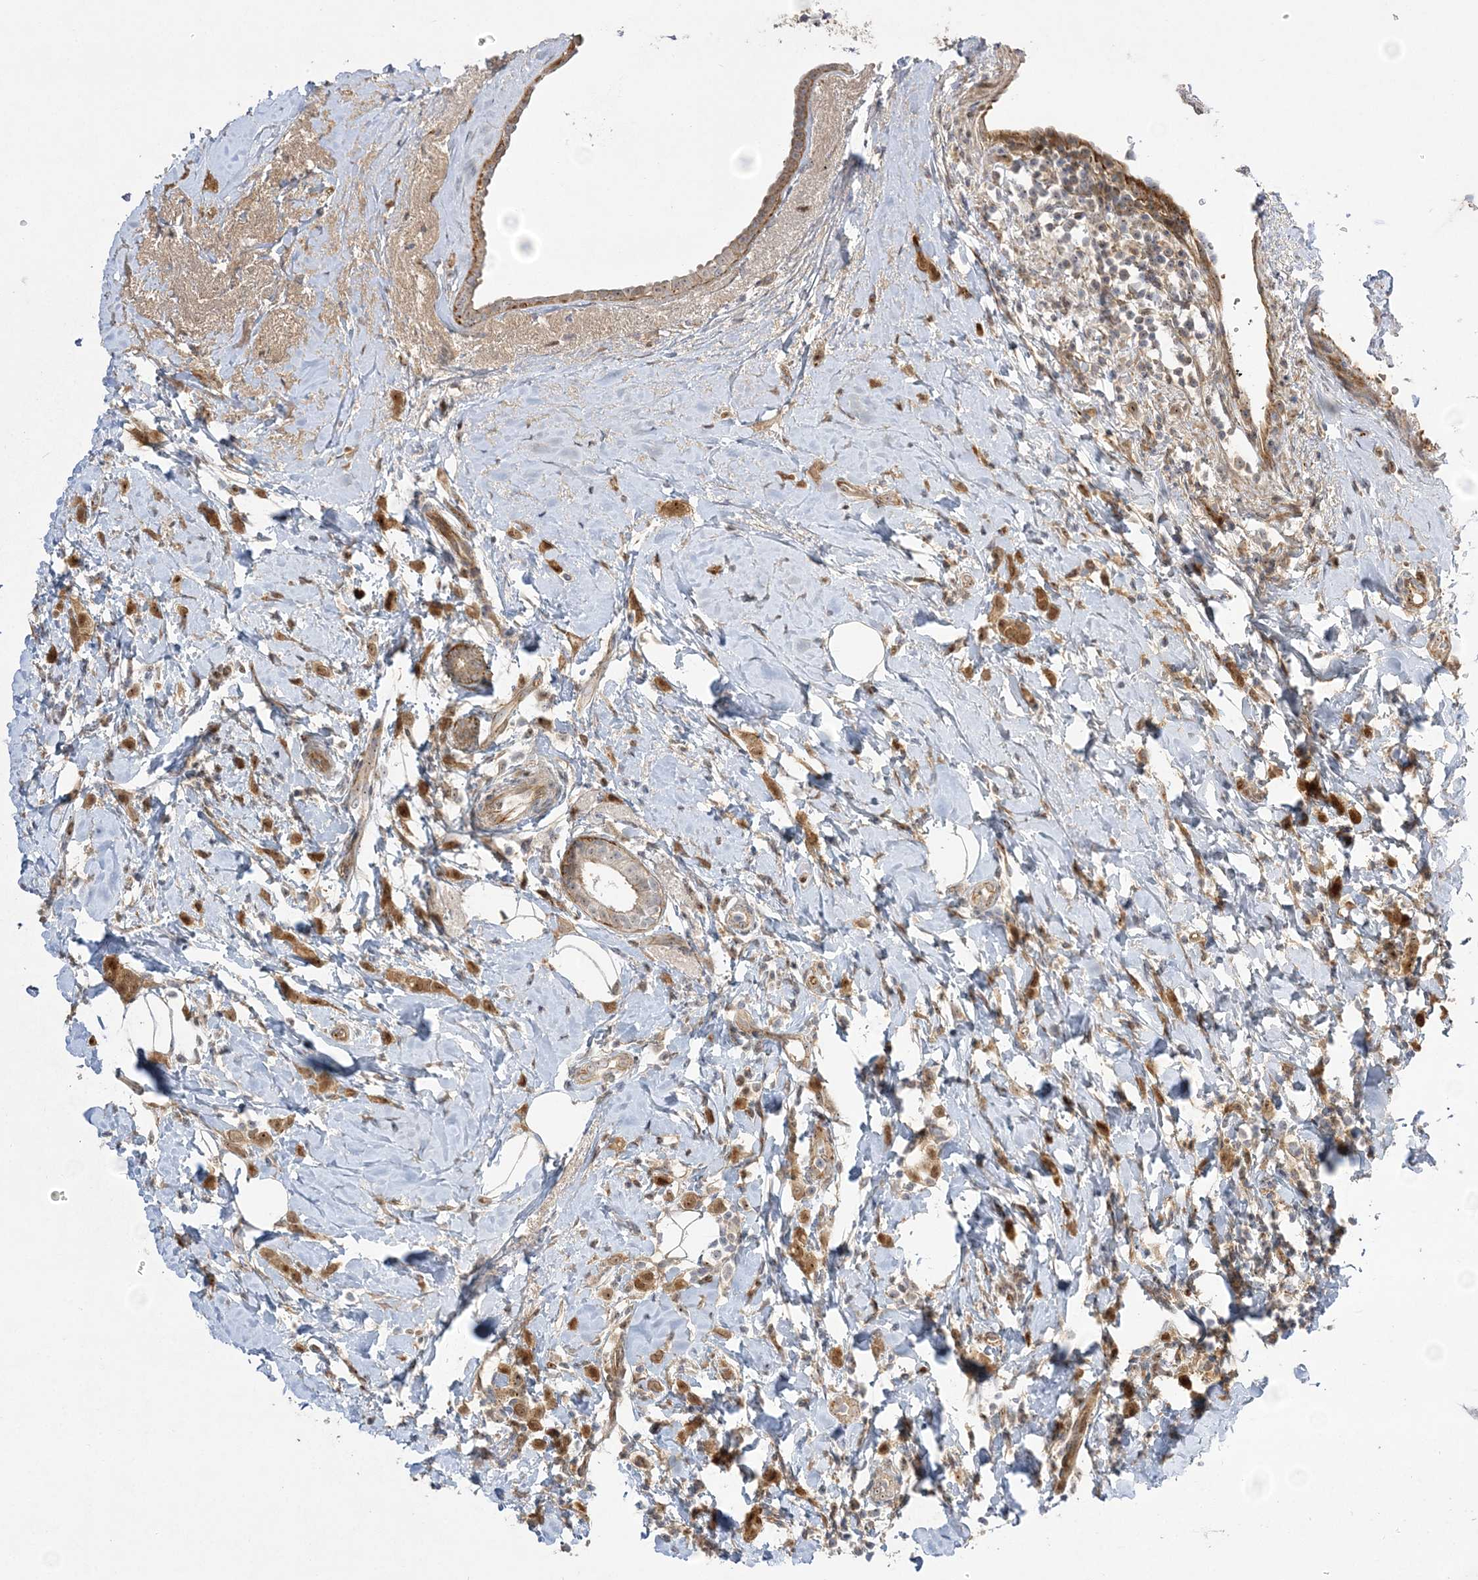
{"staining": {"intensity": "moderate", "quantity": ">75%", "location": "cytoplasmic/membranous,nuclear"}, "tissue": "breast cancer", "cell_type": "Tumor cells", "image_type": "cancer", "snomed": [{"axis": "morphology", "description": "Lobular carcinoma"}, {"axis": "topography", "description": "Breast"}], "caption": "Tumor cells reveal medium levels of moderate cytoplasmic/membranous and nuclear staining in about >75% of cells in human breast lobular carcinoma.", "gene": "NPM3", "patient": {"sex": "female", "age": 47}}